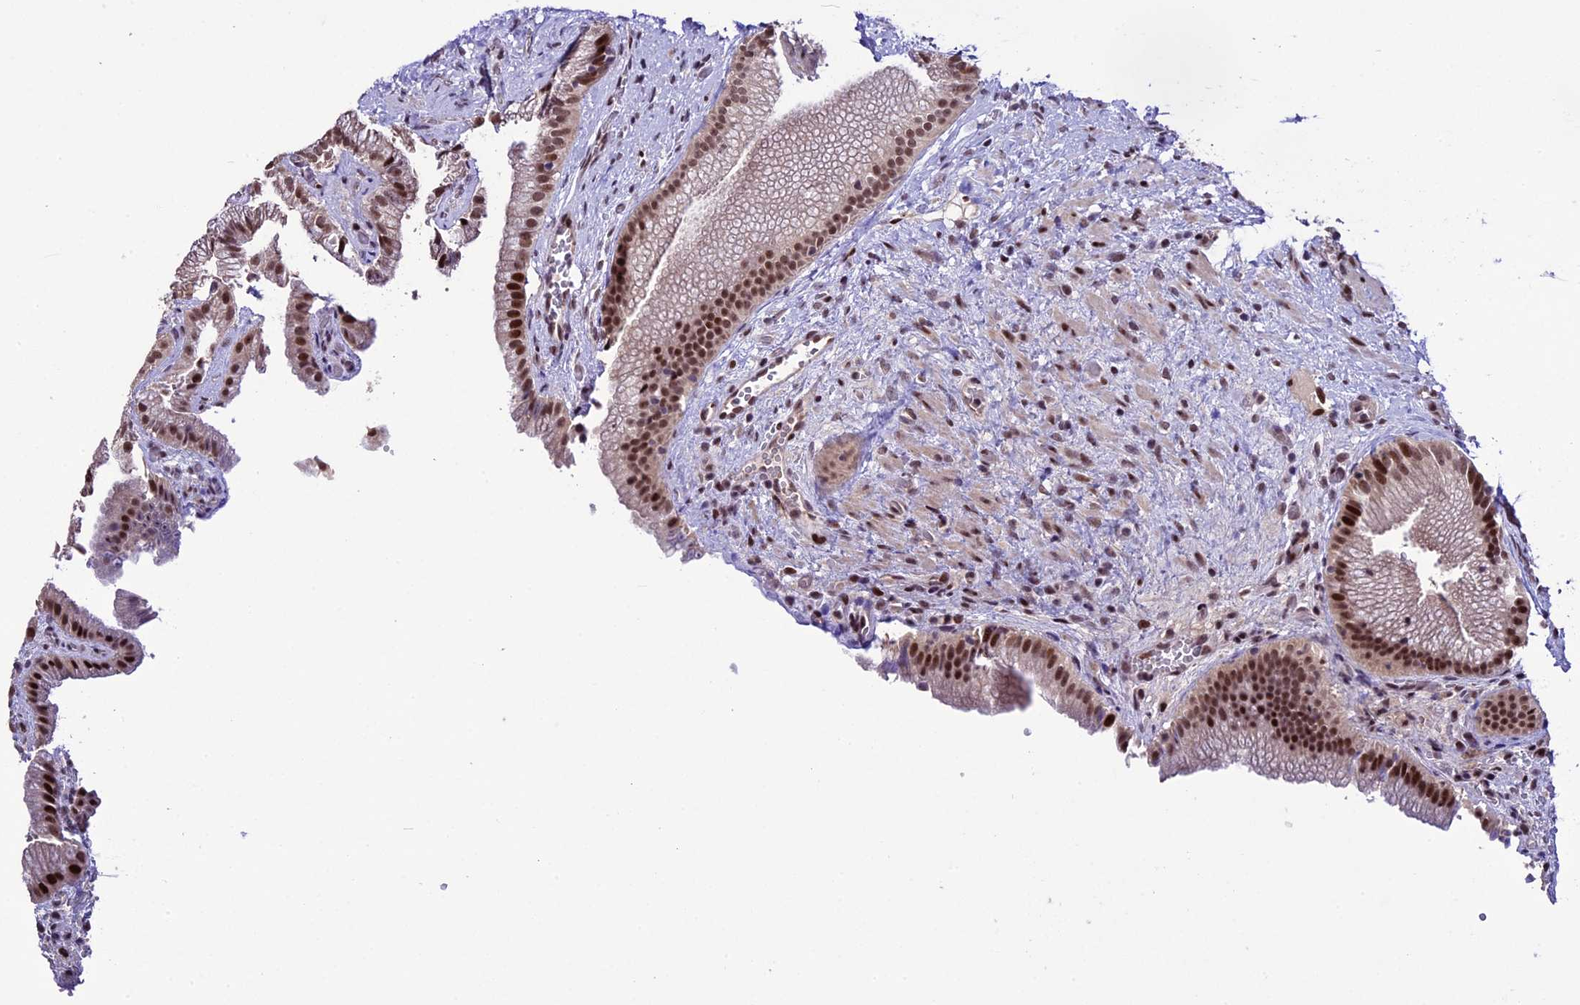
{"staining": {"intensity": "moderate", "quantity": ">75%", "location": "nuclear"}, "tissue": "gallbladder", "cell_type": "Glandular cells", "image_type": "normal", "snomed": [{"axis": "morphology", "description": "Normal tissue, NOS"}, {"axis": "morphology", "description": "Inflammation, NOS"}, {"axis": "topography", "description": "Gallbladder"}], "caption": "Immunohistochemical staining of unremarkable human gallbladder exhibits moderate nuclear protein positivity in approximately >75% of glandular cells.", "gene": "TCP11L2", "patient": {"sex": "male", "age": 51}}